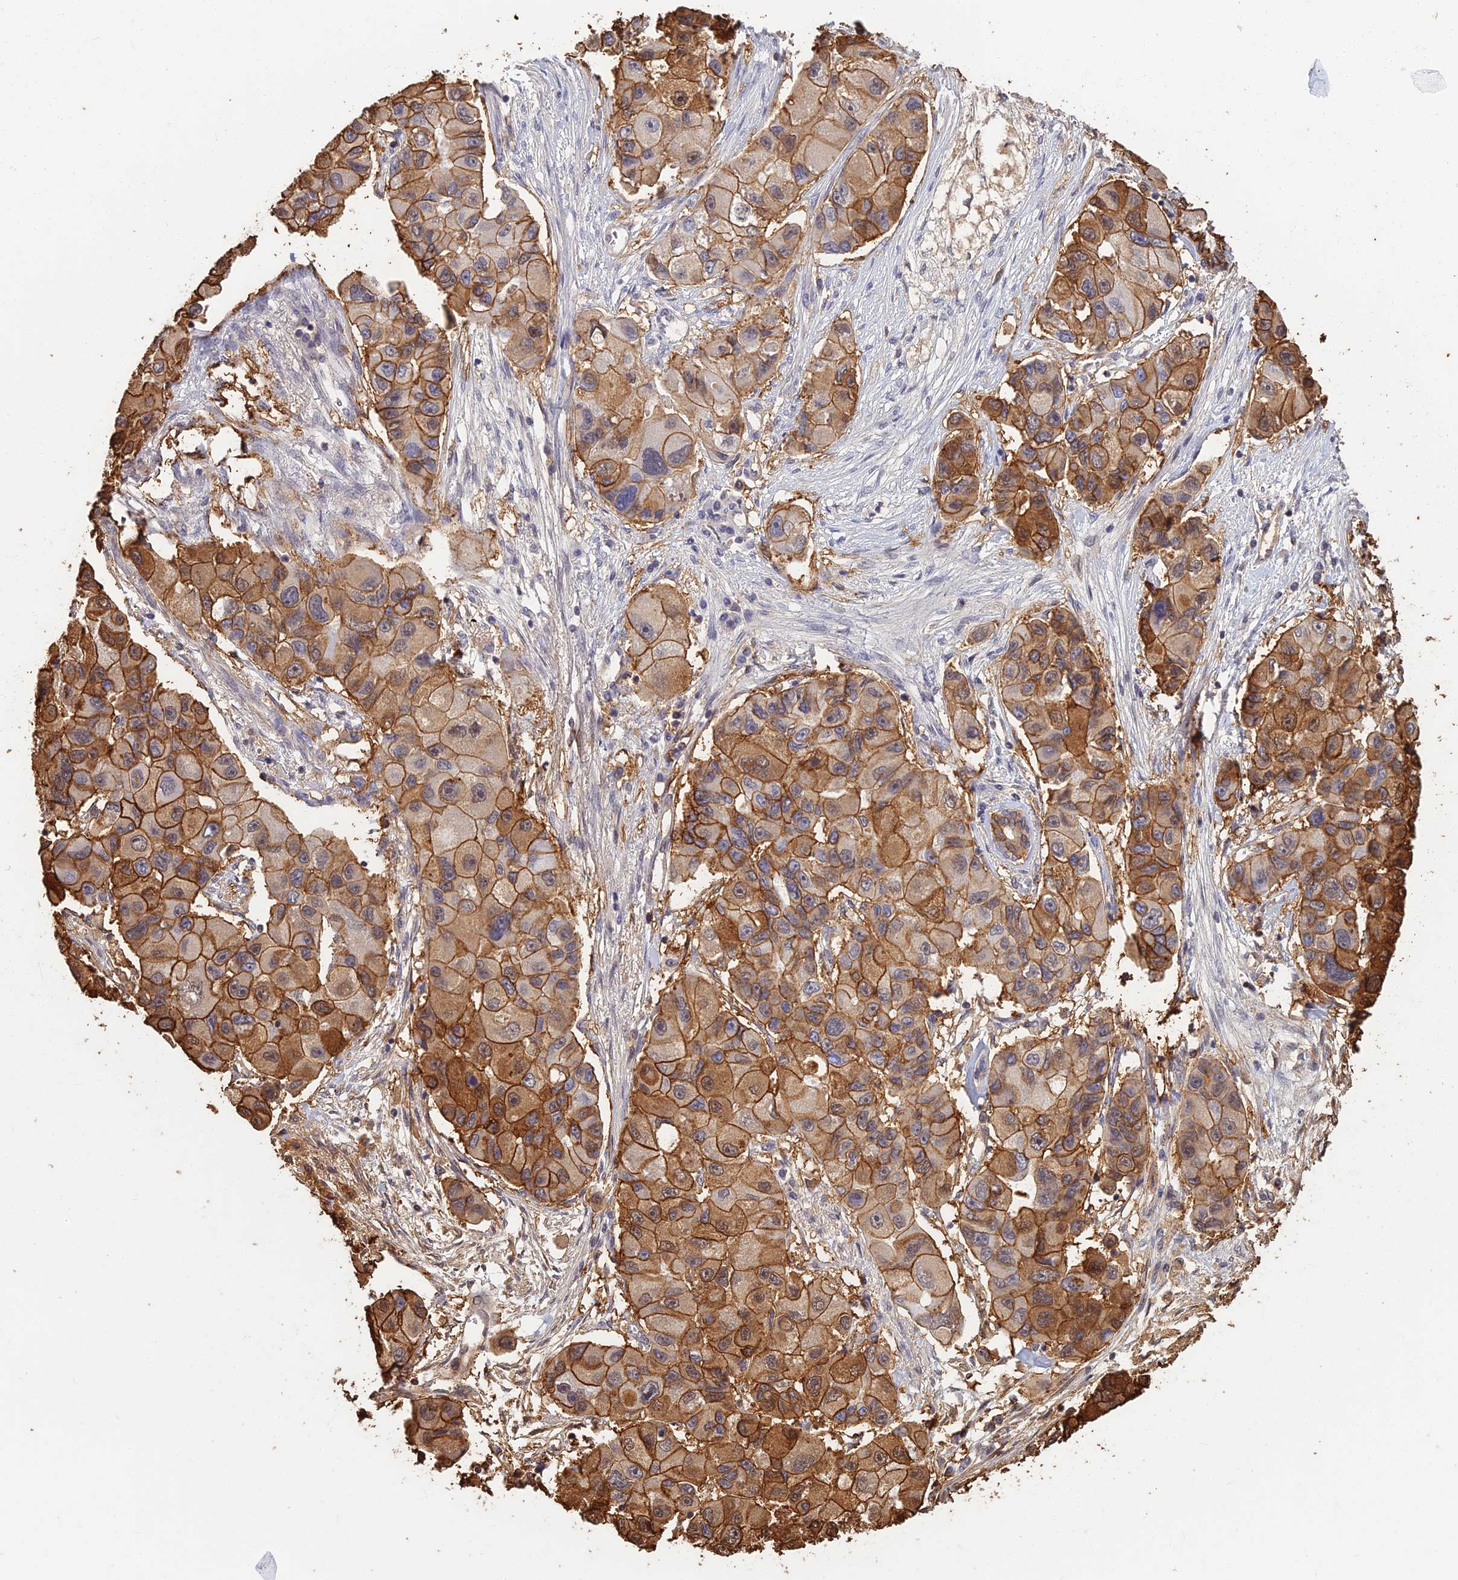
{"staining": {"intensity": "strong", "quantity": ">75%", "location": "cytoplasmic/membranous"}, "tissue": "lung cancer", "cell_type": "Tumor cells", "image_type": "cancer", "snomed": [{"axis": "morphology", "description": "Adenocarcinoma, NOS"}, {"axis": "topography", "description": "Lung"}], "caption": "An image of lung cancer stained for a protein displays strong cytoplasmic/membranous brown staining in tumor cells. The protein is shown in brown color, while the nuclei are stained blue.", "gene": "LRRN3", "patient": {"sex": "female", "age": 54}}